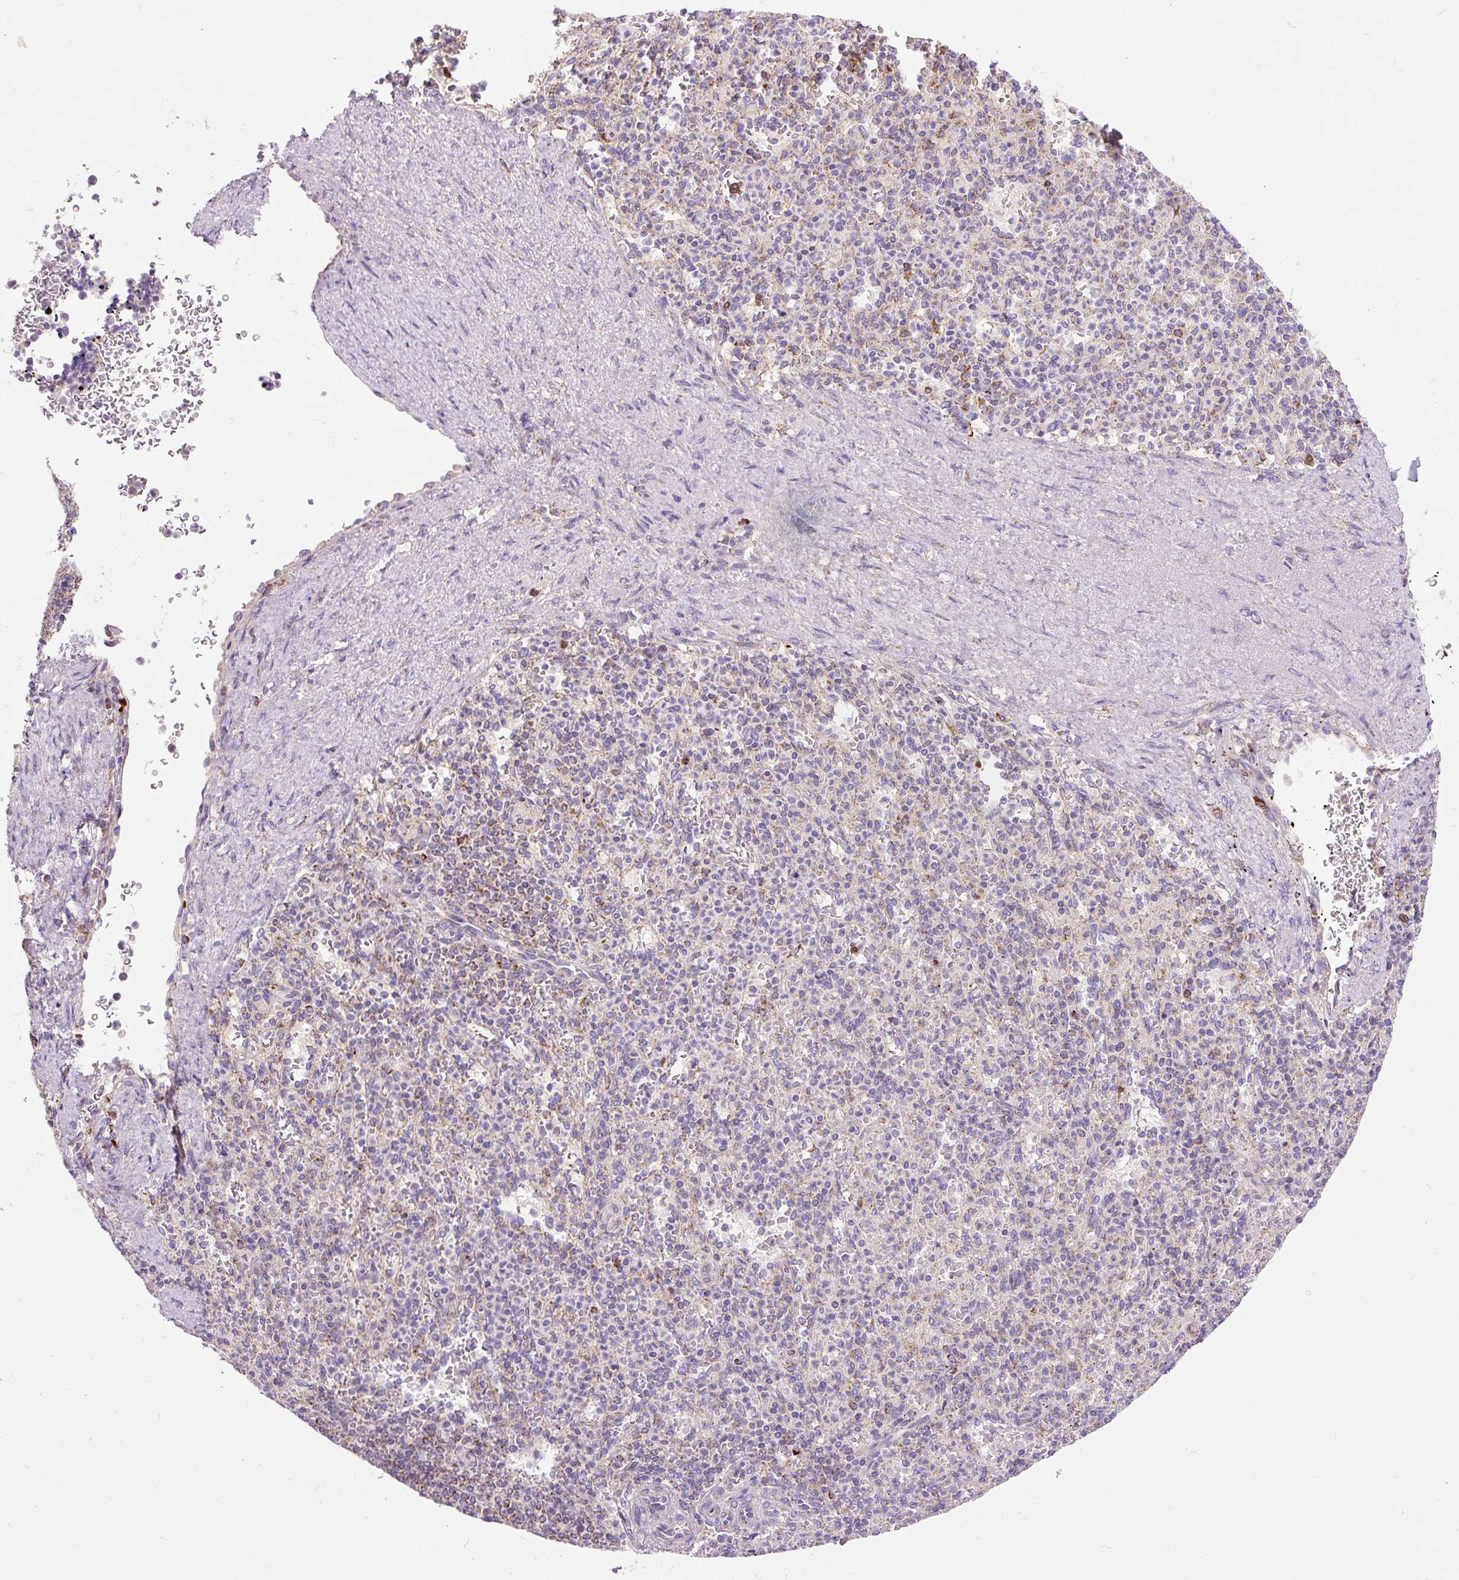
{"staining": {"intensity": "moderate", "quantity": "<25%", "location": "cytoplasmic/membranous"}, "tissue": "spleen", "cell_type": "Cells in red pulp", "image_type": "normal", "snomed": [{"axis": "morphology", "description": "Normal tissue, NOS"}, {"axis": "topography", "description": "Spleen"}], "caption": "Immunohistochemical staining of normal spleen reveals low levels of moderate cytoplasmic/membranous expression in approximately <25% of cells in red pulp.", "gene": "TM2D3", "patient": {"sex": "female", "age": 74}}